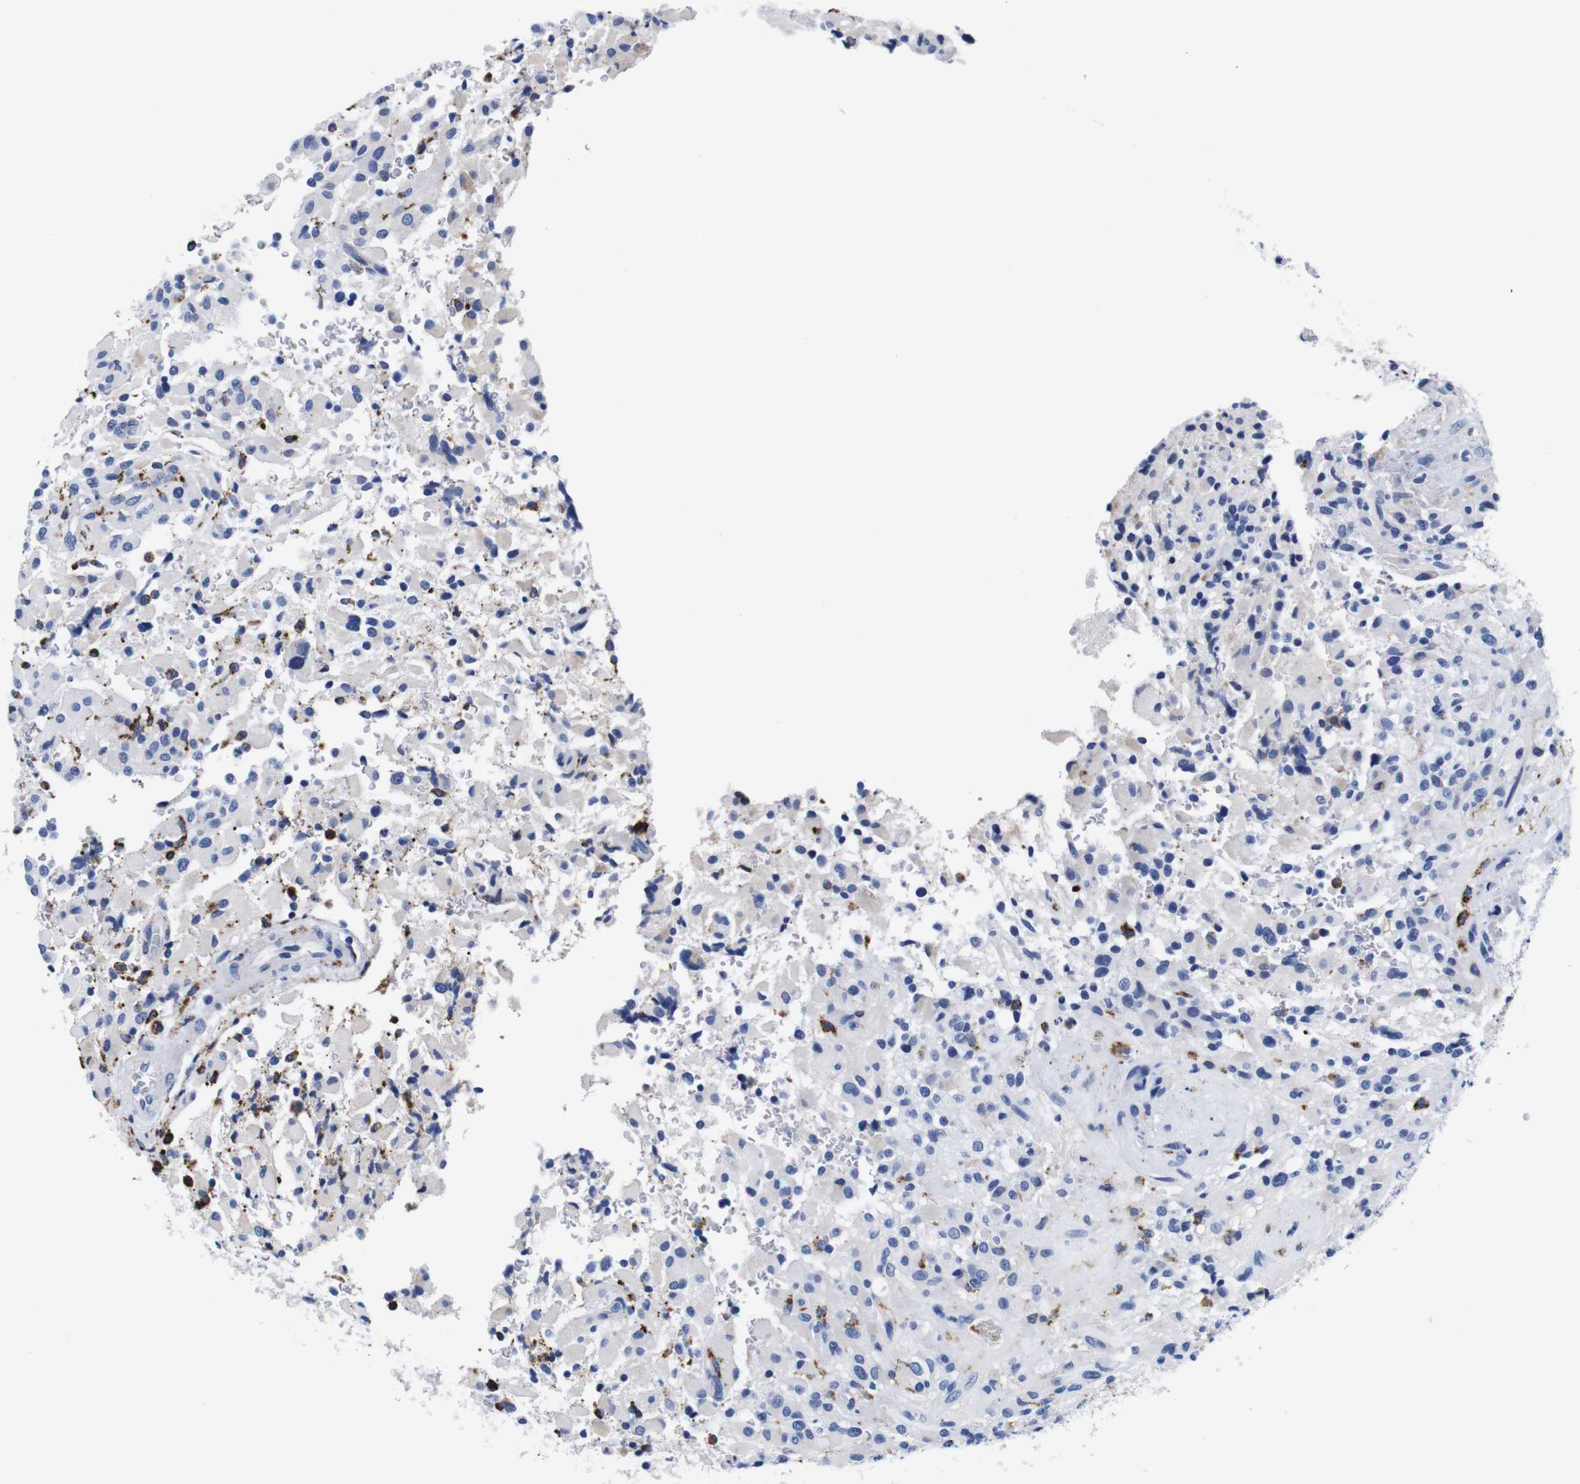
{"staining": {"intensity": "negative", "quantity": "none", "location": "none"}, "tissue": "glioma", "cell_type": "Tumor cells", "image_type": "cancer", "snomed": [{"axis": "morphology", "description": "Glioma, malignant, High grade"}, {"axis": "topography", "description": "Brain"}], "caption": "IHC of human malignant glioma (high-grade) reveals no staining in tumor cells.", "gene": "HLA-DMB", "patient": {"sex": "male", "age": 71}}